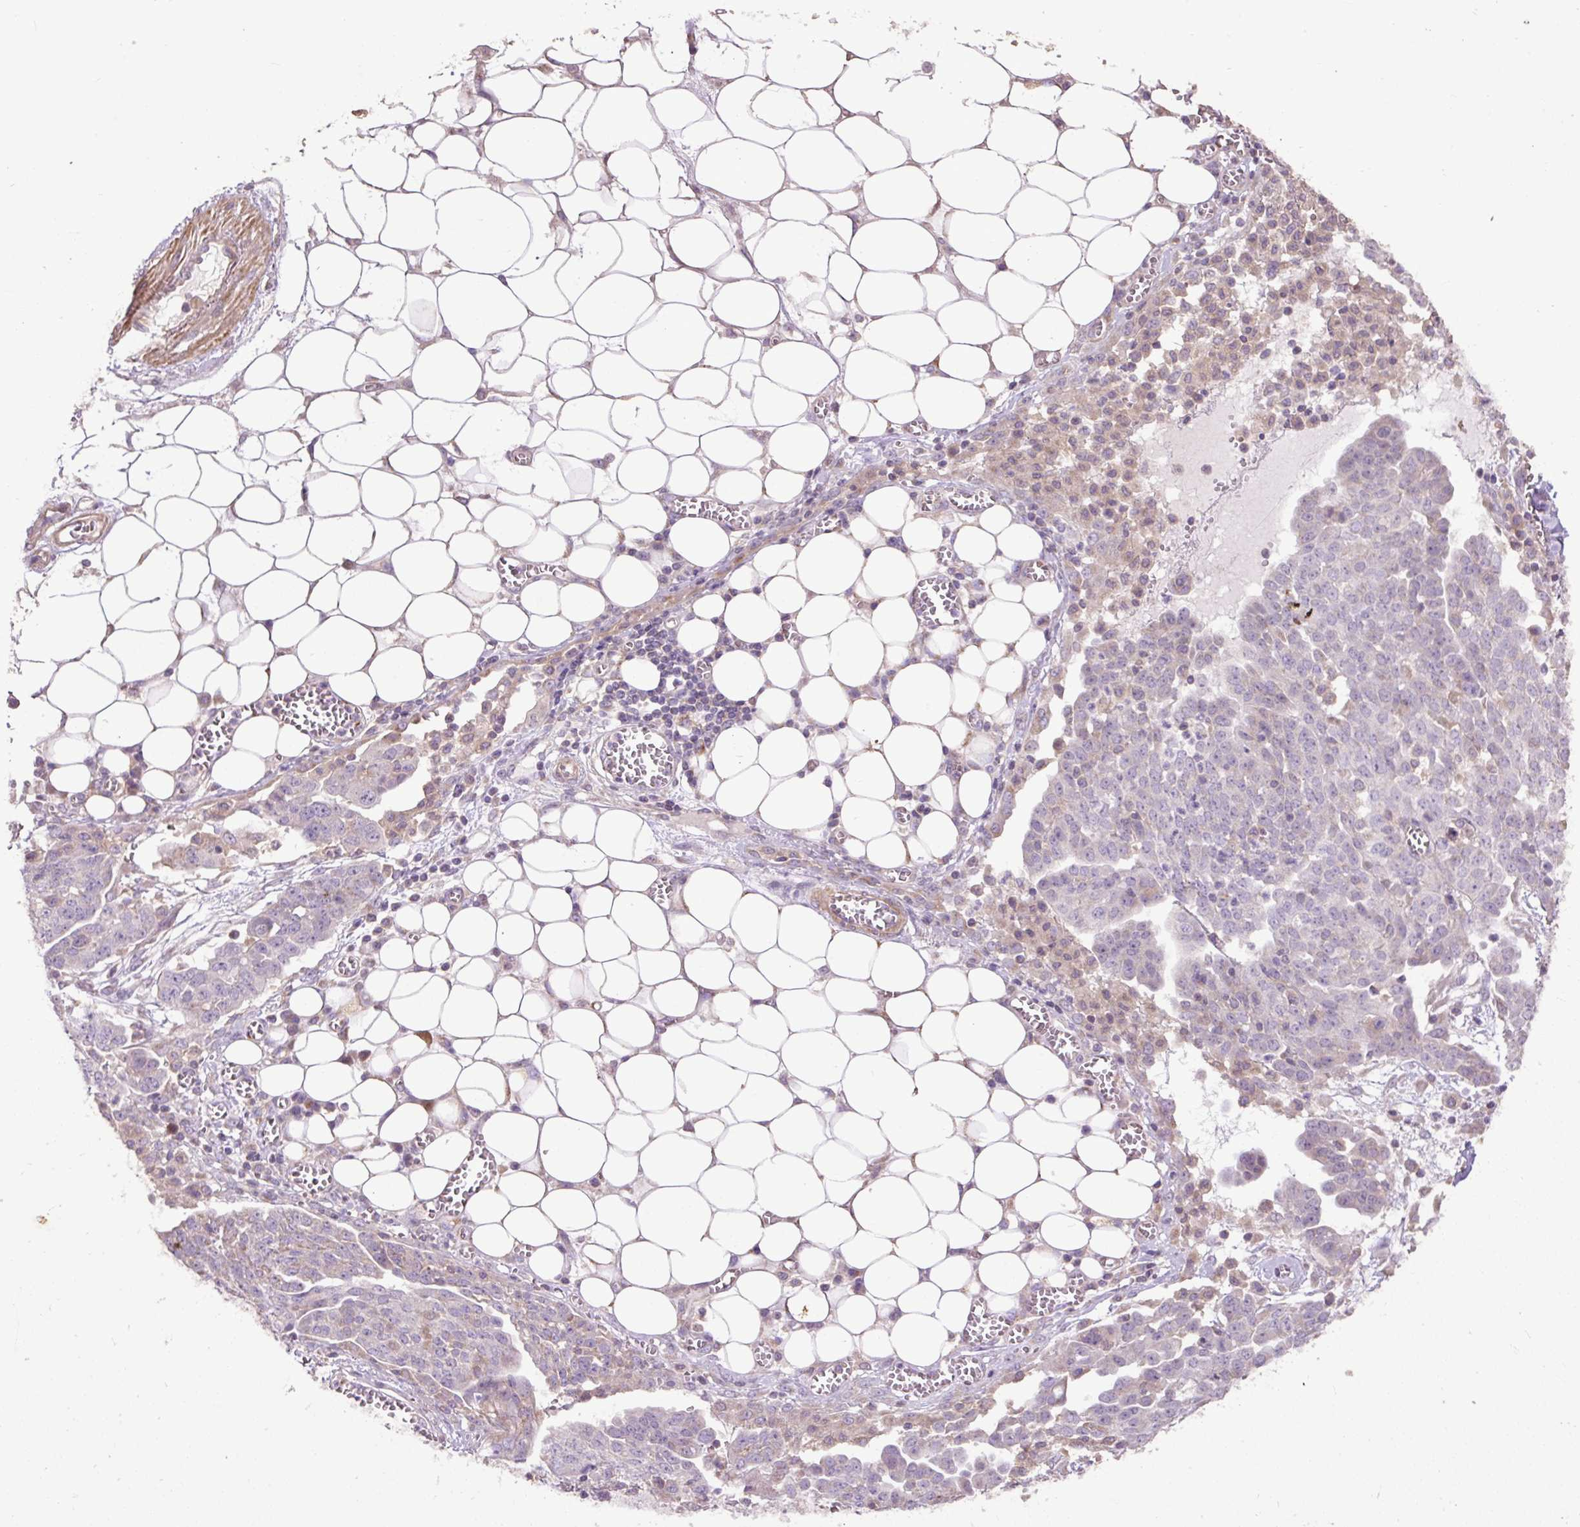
{"staining": {"intensity": "weak", "quantity": "<25%", "location": "cytoplasmic/membranous"}, "tissue": "ovarian cancer", "cell_type": "Tumor cells", "image_type": "cancer", "snomed": [{"axis": "morphology", "description": "Cystadenocarcinoma, serous, NOS"}, {"axis": "topography", "description": "Soft tissue"}, {"axis": "topography", "description": "Ovary"}], "caption": "Immunohistochemistry of human ovarian serous cystadenocarcinoma displays no staining in tumor cells.", "gene": "ABR", "patient": {"sex": "female", "age": 57}}